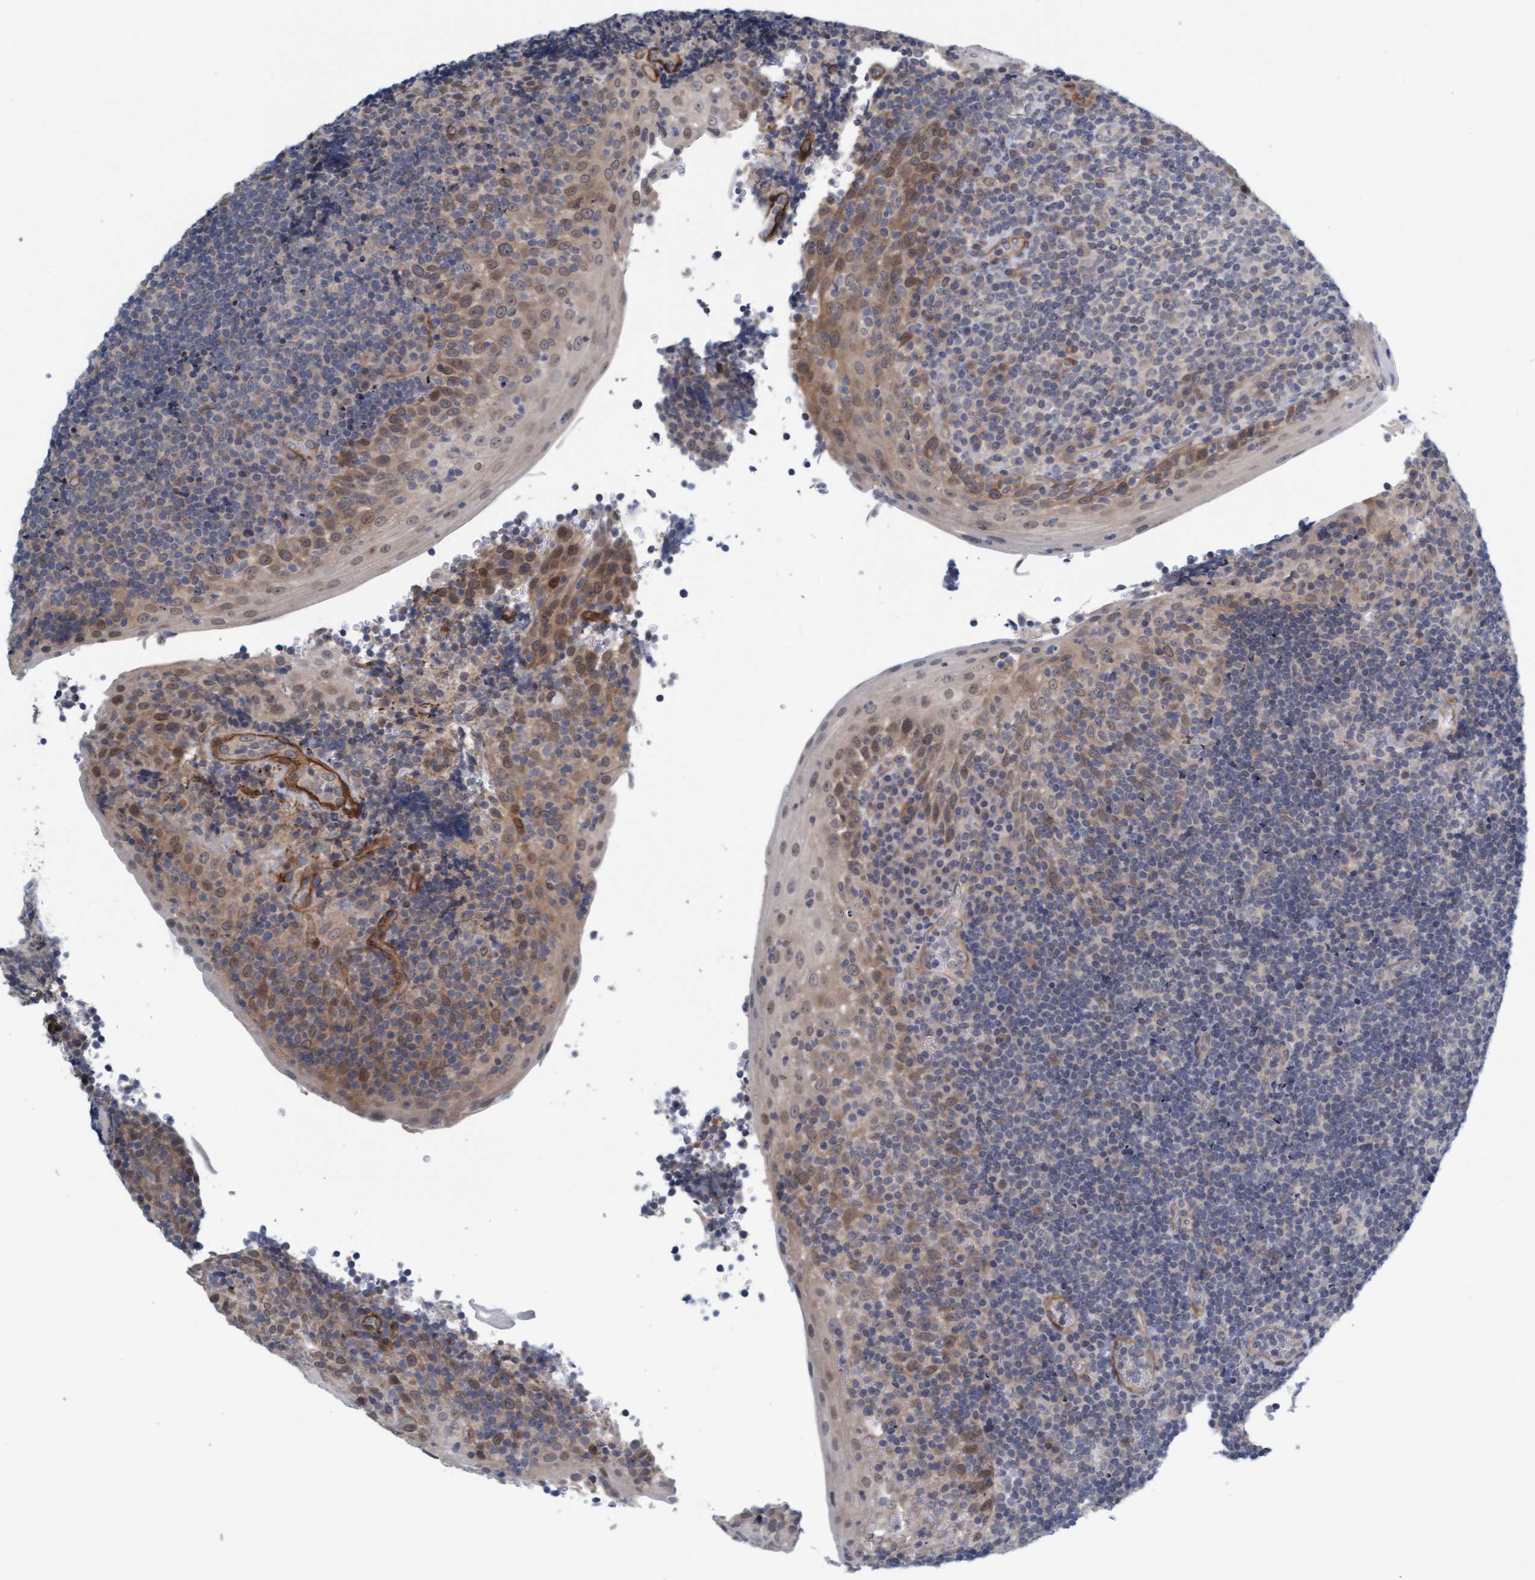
{"staining": {"intensity": "weak", "quantity": "<25%", "location": "cytoplasmic/membranous,nuclear"}, "tissue": "tonsil", "cell_type": "Germinal center cells", "image_type": "normal", "snomed": [{"axis": "morphology", "description": "Normal tissue, NOS"}, {"axis": "topography", "description": "Tonsil"}], "caption": "Germinal center cells show no significant protein positivity in benign tonsil. (DAB (3,3'-diaminobenzidine) immunohistochemistry with hematoxylin counter stain).", "gene": "TSTD2", "patient": {"sex": "male", "age": 37}}